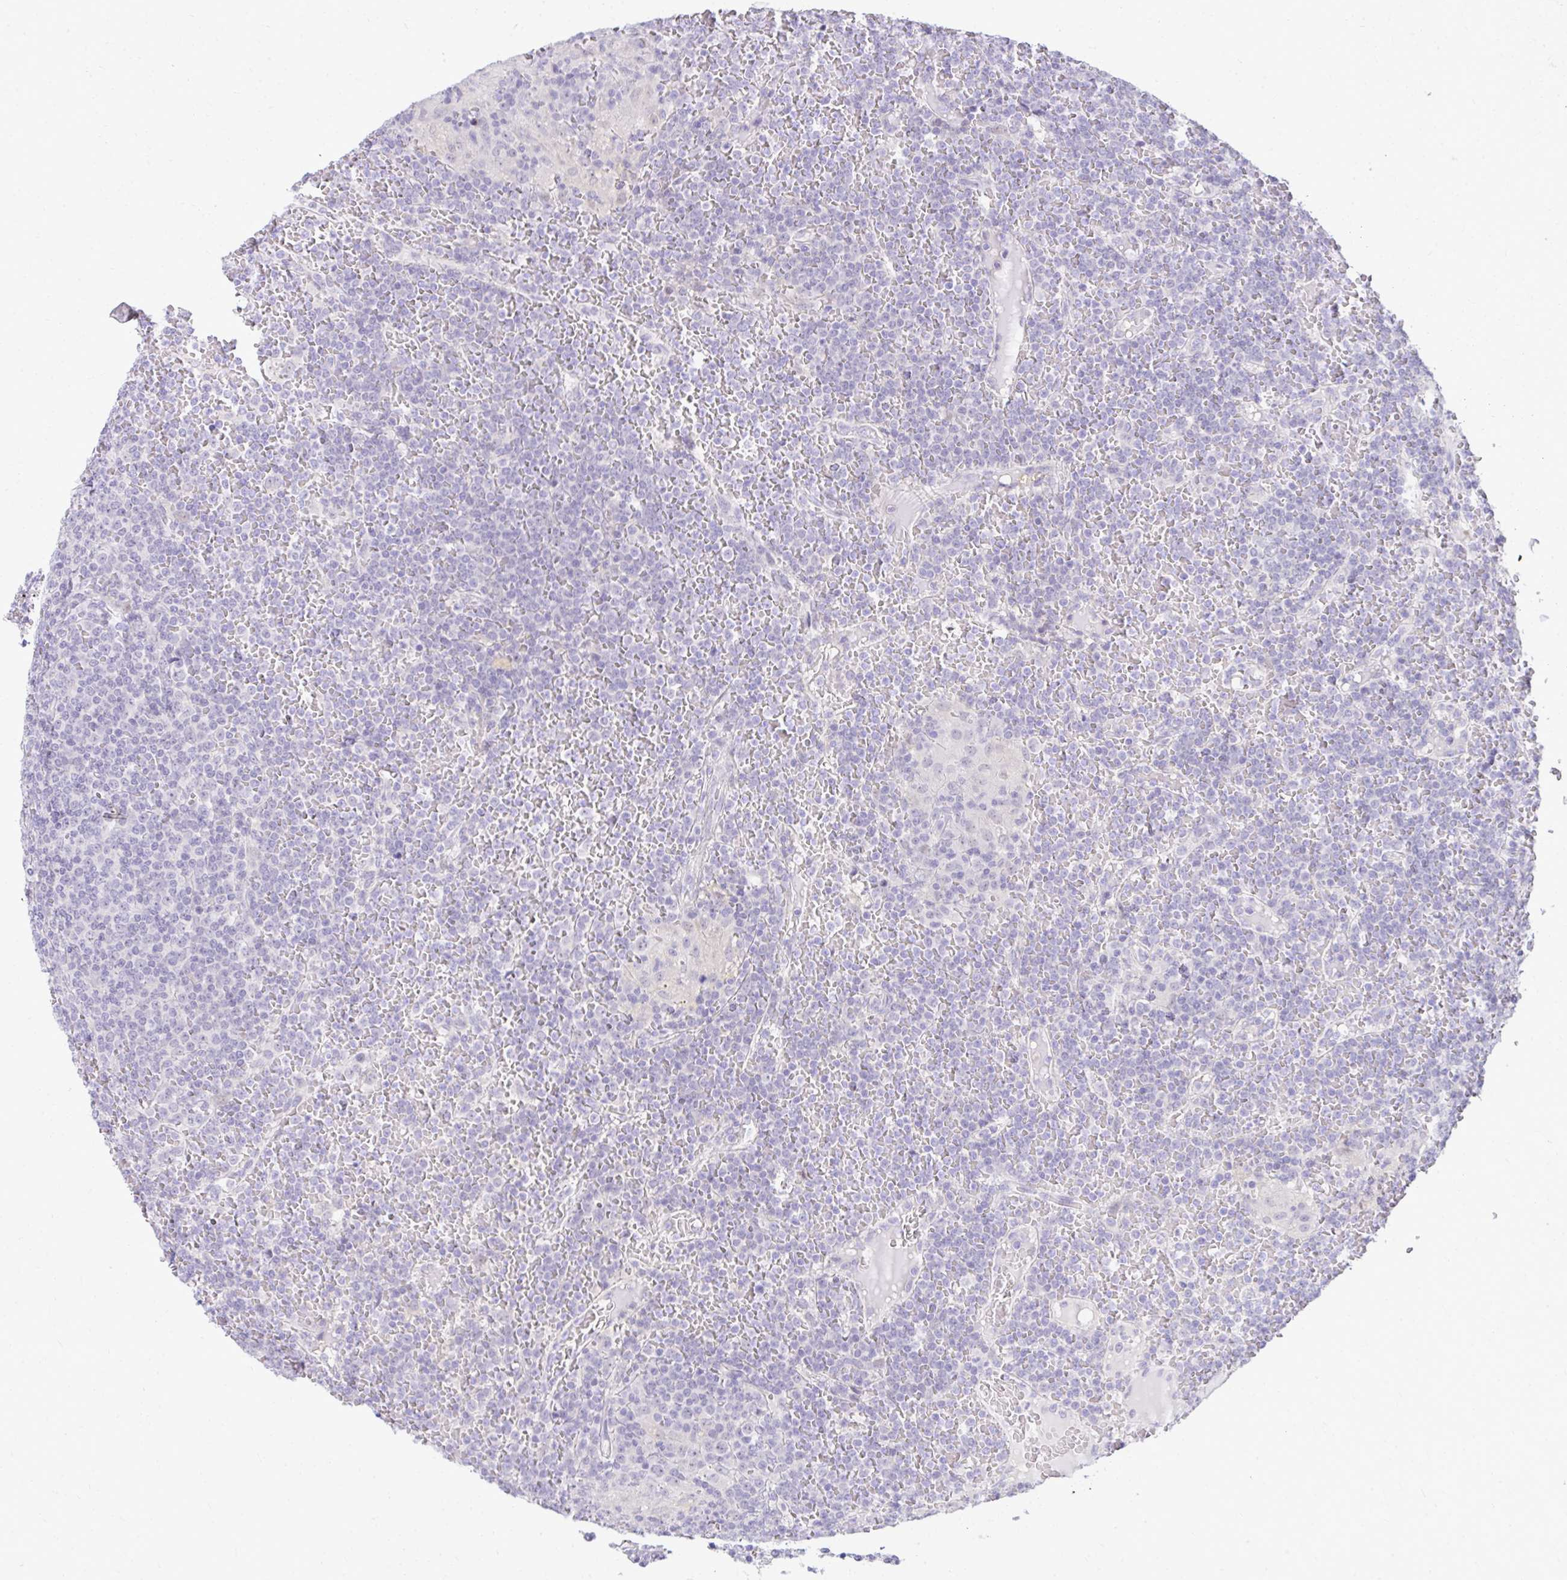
{"staining": {"intensity": "negative", "quantity": "none", "location": "none"}, "tissue": "lymphoma", "cell_type": "Tumor cells", "image_type": "cancer", "snomed": [{"axis": "morphology", "description": "Malignant lymphoma, non-Hodgkin's type, Low grade"}, {"axis": "topography", "description": "Spleen"}], "caption": "This is an immunohistochemistry micrograph of human malignant lymphoma, non-Hodgkin's type (low-grade). There is no expression in tumor cells.", "gene": "EID3", "patient": {"sex": "female", "age": 19}}